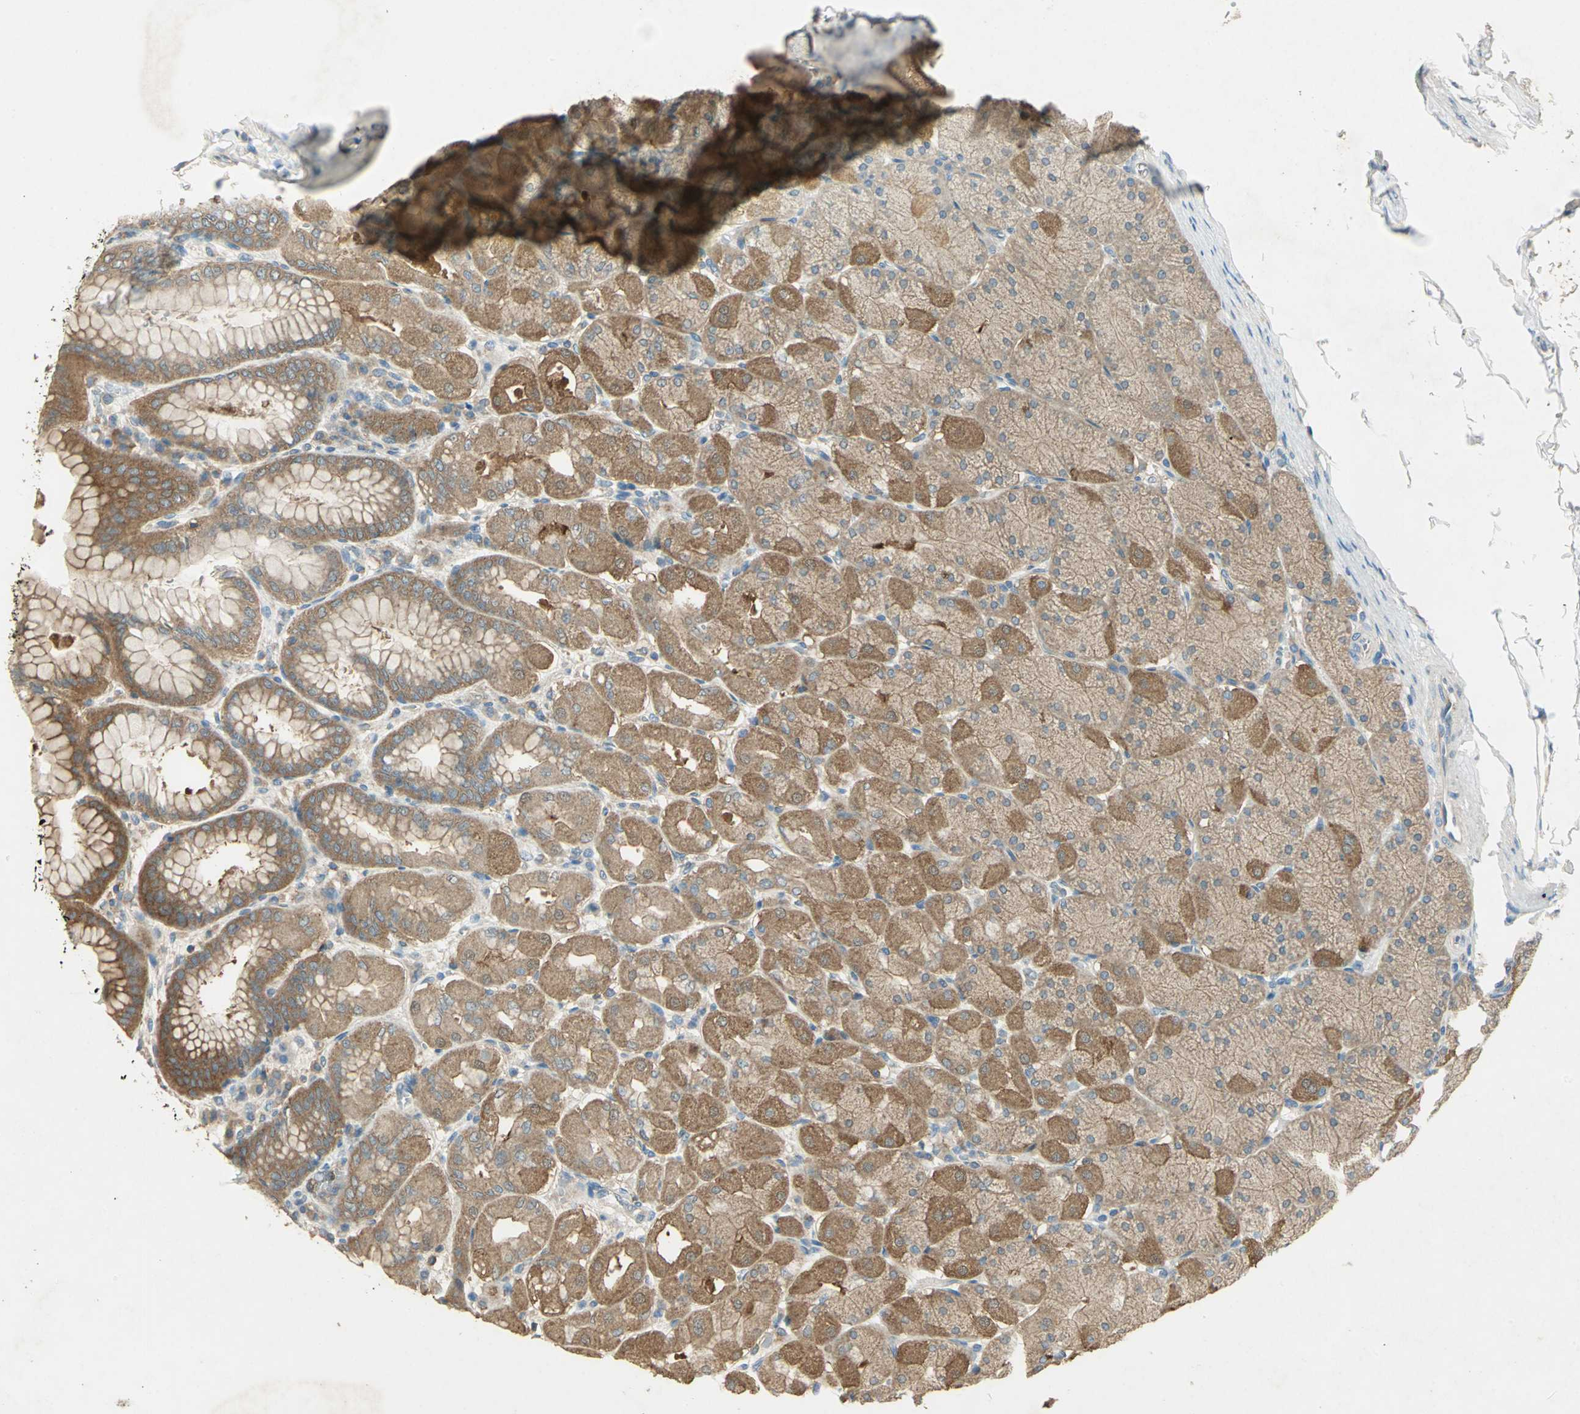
{"staining": {"intensity": "strong", "quantity": ">75%", "location": "cytoplasmic/membranous"}, "tissue": "stomach", "cell_type": "Glandular cells", "image_type": "normal", "snomed": [{"axis": "morphology", "description": "Normal tissue, NOS"}, {"axis": "topography", "description": "Stomach, upper"}], "caption": "IHC histopathology image of normal stomach: human stomach stained using immunohistochemistry (IHC) demonstrates high levels of strong protein expression localized specifically in the cytoplasmic/membranous of glandular cells, appearing as a cytoplasmic/membranous brown color.", "gene": "SHC2", "patient": {"sex": "female", "age": 56}}